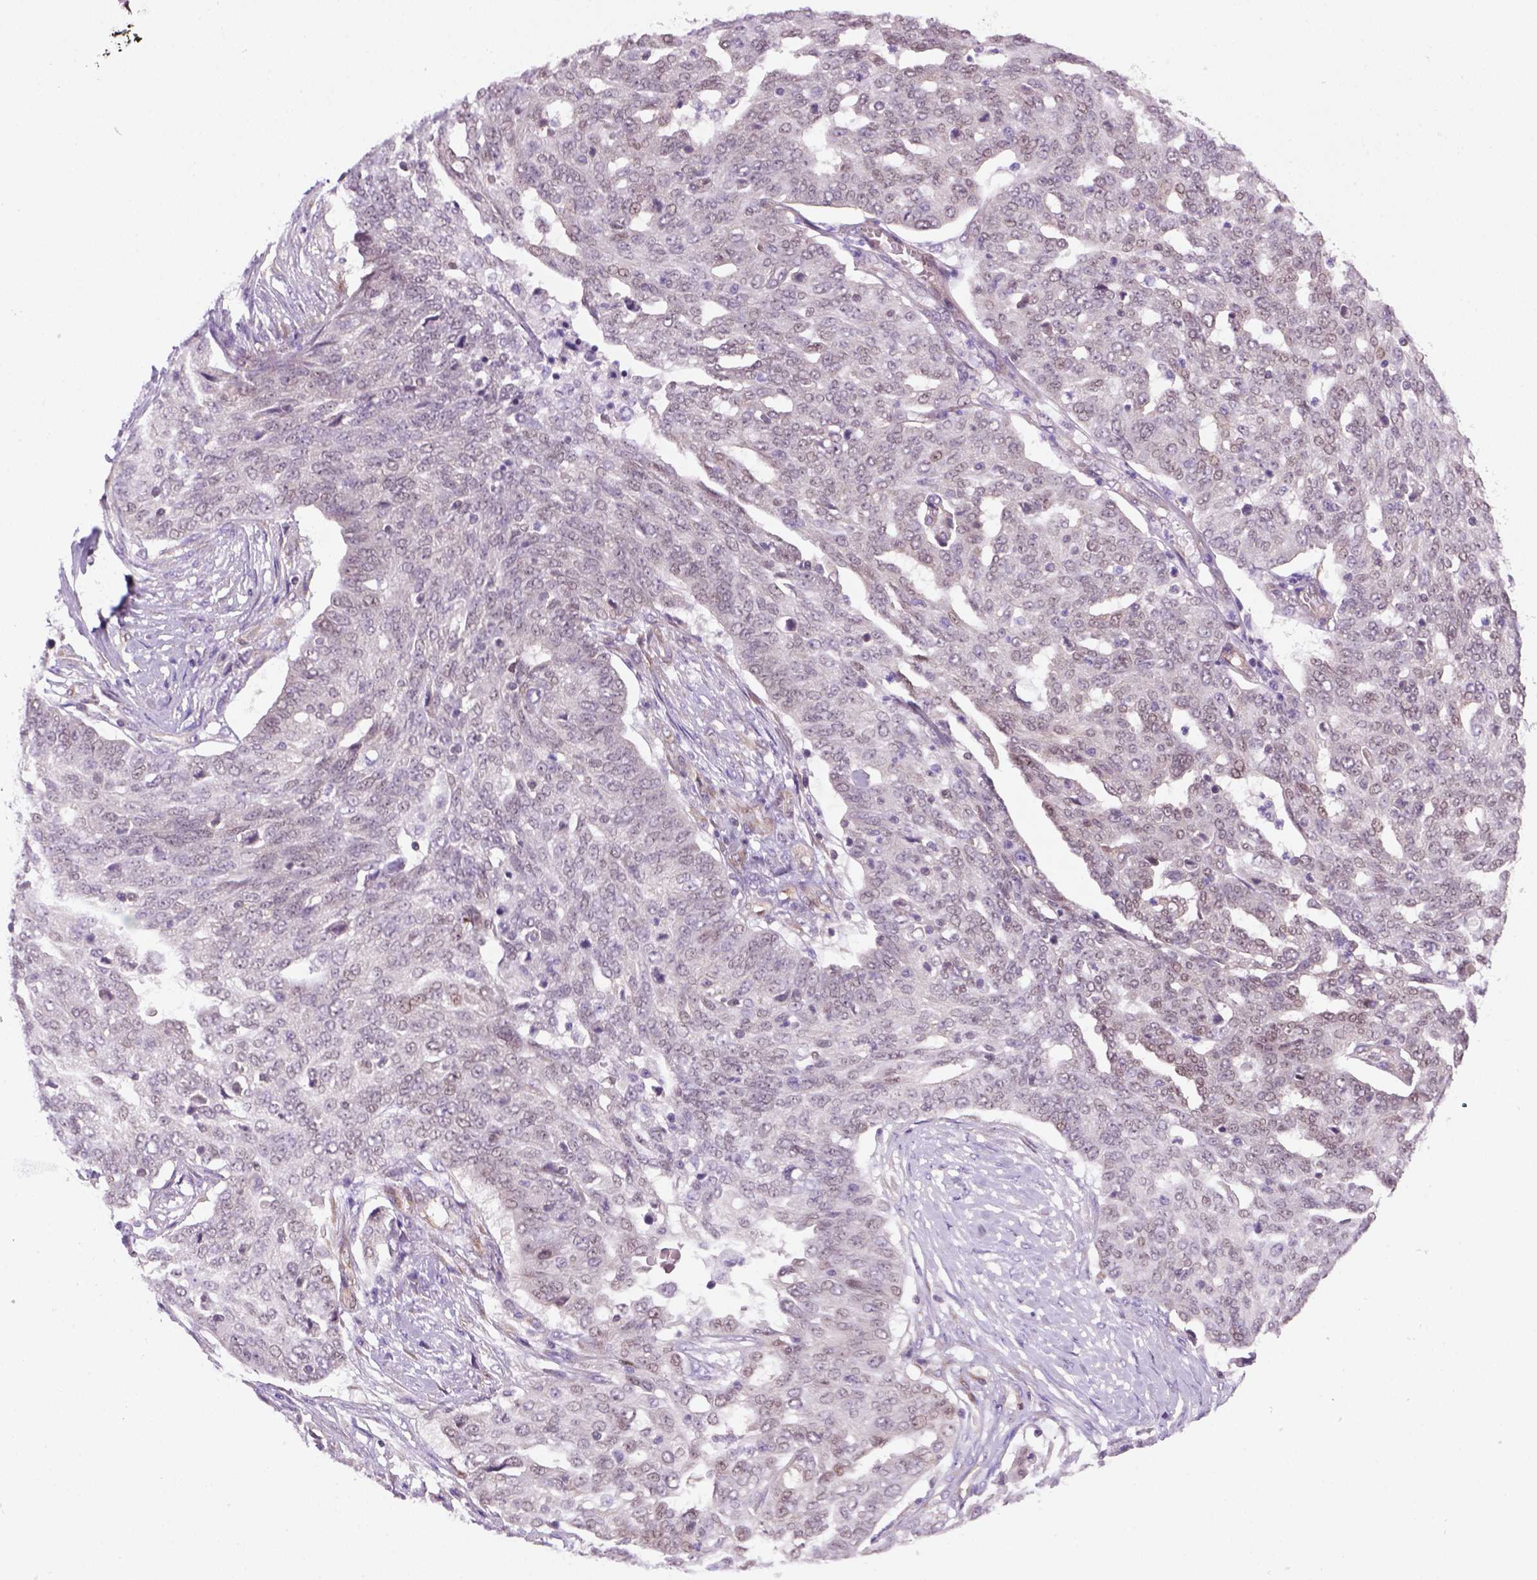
{"staining": {"intensity": "weak", "quantity": "<25%", "location": "nuclear"}, "tissue": "ovarian cancer", "cell_type": "Tumor cells", "image_type": "cancer", "snomed": [{"axis": "morphology", "description": "Cystadenocarcinoma, serous, NOS"}, {"axis": "topography", "description": "Ovary"}], "caption": "Ovarian serous cystadenocarcinoma was stained to show a protein in brown. There is no significant positivity in tumor cells.", "gene": "MGMT", "patient": {"sex": "female", "age": 67}}